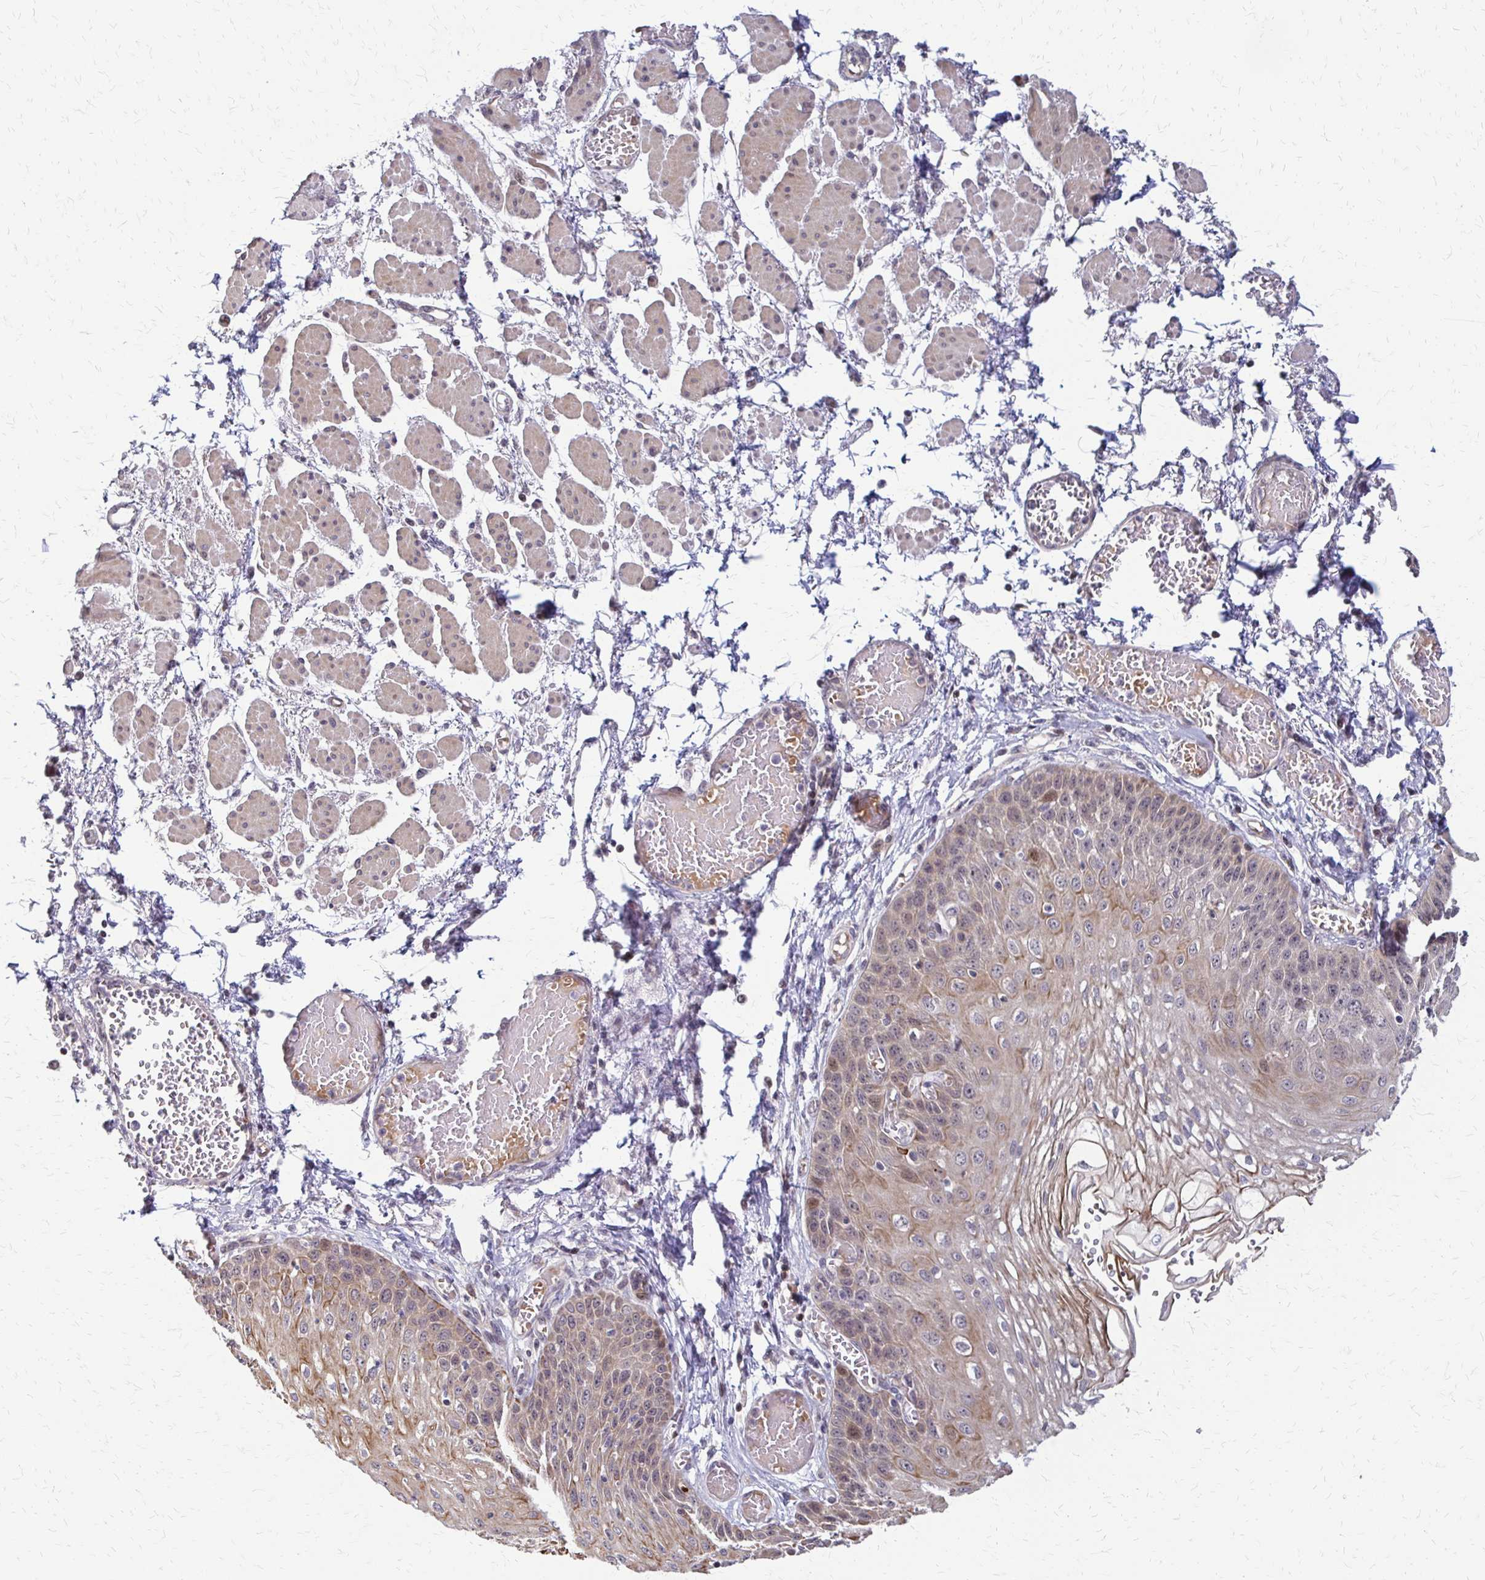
{"staining": {"intensity": "strong", "quantity": ">75%", "location": "cytoplasmic/membranous,nuclear"}, "tissue": "esophagus", "cell_type": "Squamous epithelial cells", "image_type": "normal", "snomed": [{"axis": "morphology", "description": "Normal tissue, NOS"}, {"axis": "morphology", "description": "Adenocarcinoma, NOS"}, {"axis": "topography", "description": "Esophagus"}], "caption": "Approximately >75% of squamous epithelial cells in benign esophagus show strong cytoplasmic/membranous,nuclear protein positivity as visualized by brown immunohistochemical staining.", "gene": "TRIR", "patient": {"sex": "male", "age": 81}}